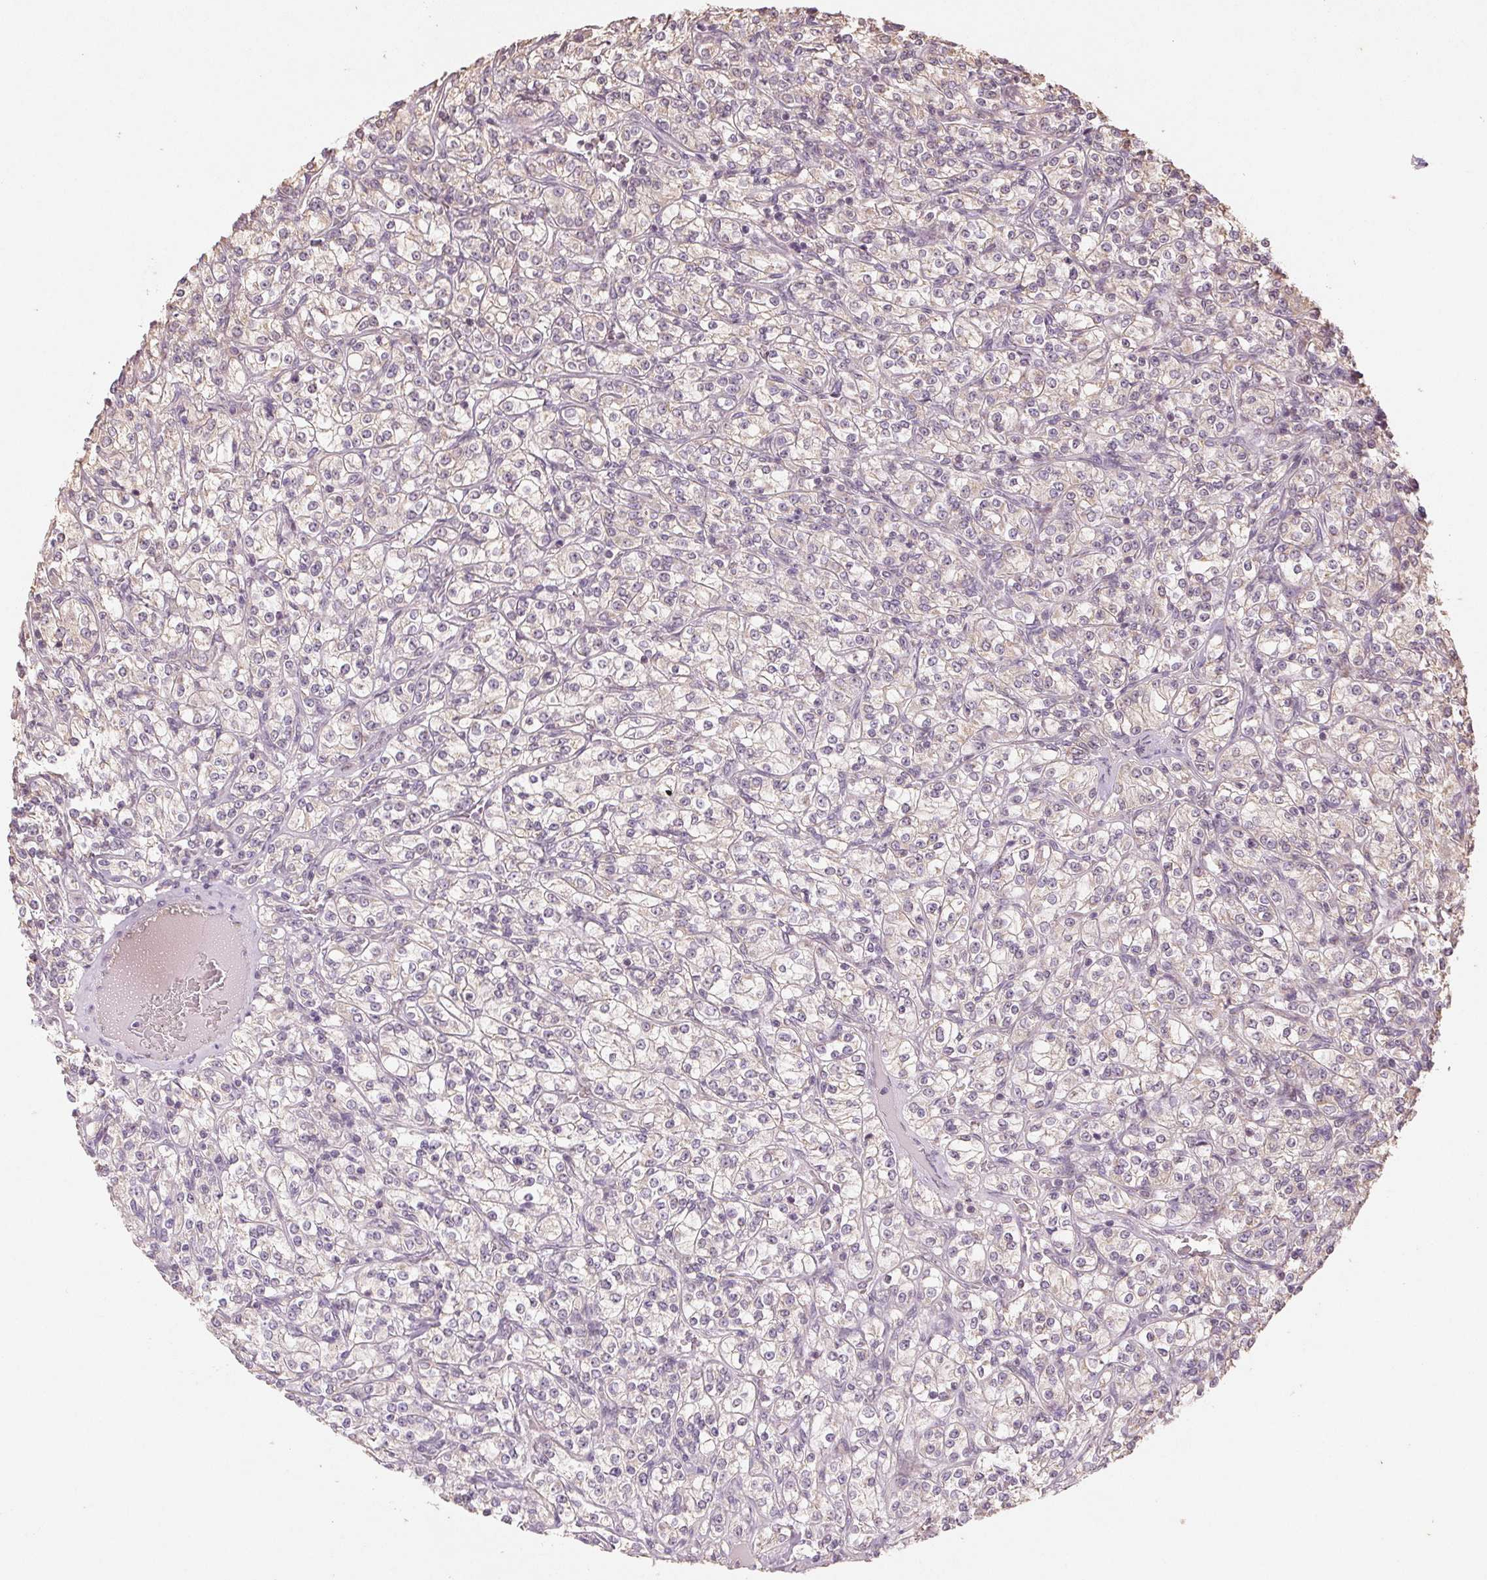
{"staining": {"intensity": "negative", "quantity": "none", "location": "none"}, "tissue": "renal cancer", "cell_type": "Tumor cells", "image_type": "cancer", "snomed": [{"axis": "morphology", "description": "Adenocarcinoma, NOS"}, {"axis": "topography", "description": "Kidney"}], "caption": "Immunohistochemical staining of adenocarcinoma (renal) displays no significant expression in tumor cells.", "gene": "COX14", "patient": {"sex": "male", "age": 77}}